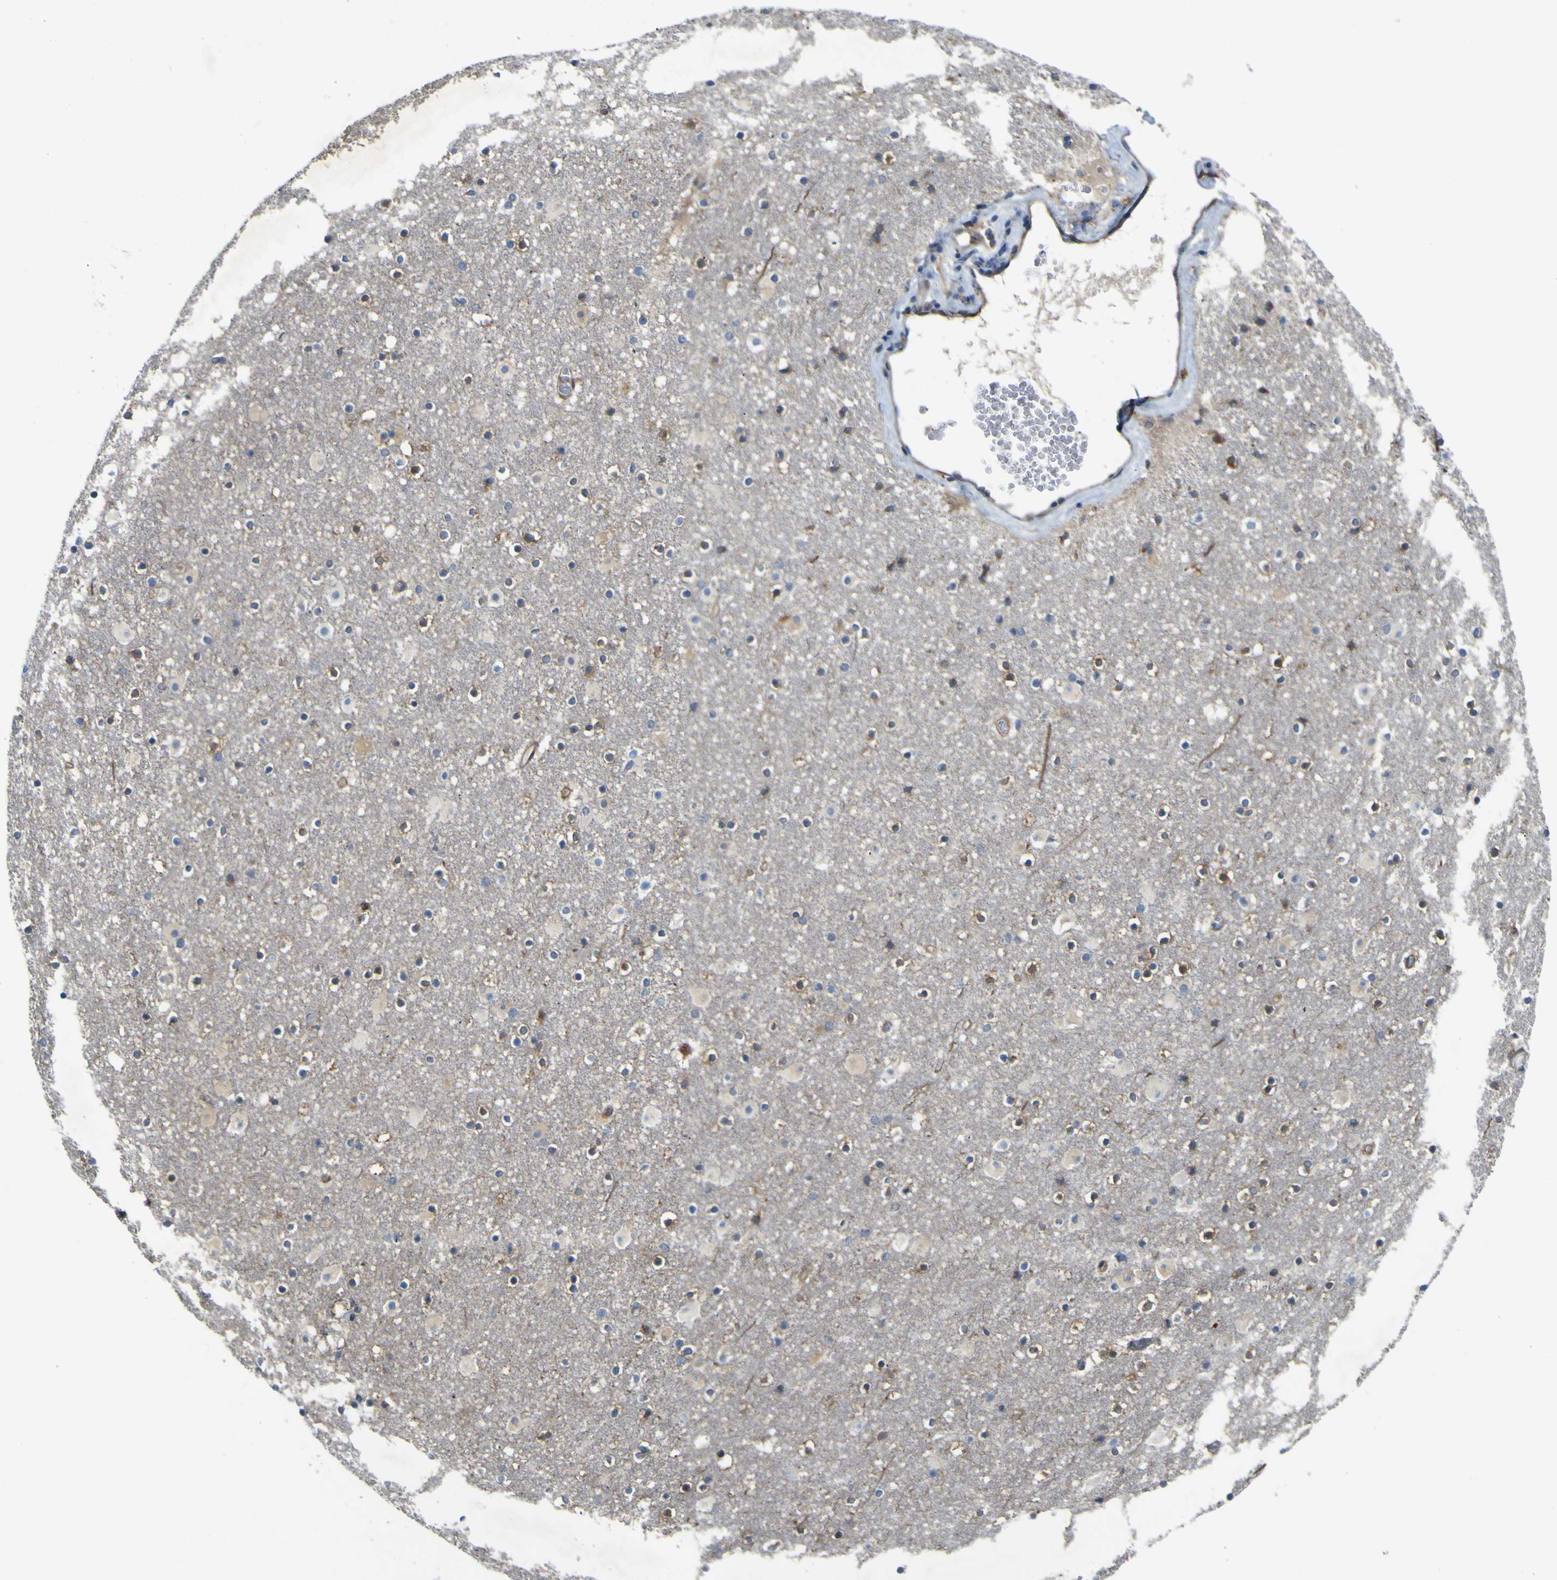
{"staining": {"intensity": "moderate", "quantity": "25%-75%", "location": "cytoplasmic/membranous,nuclear"}, "tissue": "caudate", "cell_type": "Glial cells", "image_type": "normal", "snomed": [{"axis": "morphology", "description": "Normal tissue, NOS"}, {"axis": "topography", "description": "Lateral ventricle wall"}], "caption": "This is a micrograph of immunohistochemistry (IHC) staining of normal caudate, which shows moderate expression in the cytoplasmic/membranous,nuclear of glial cells.", "gene": "EML2", "patient": {"sex": "male", "age": 45}}